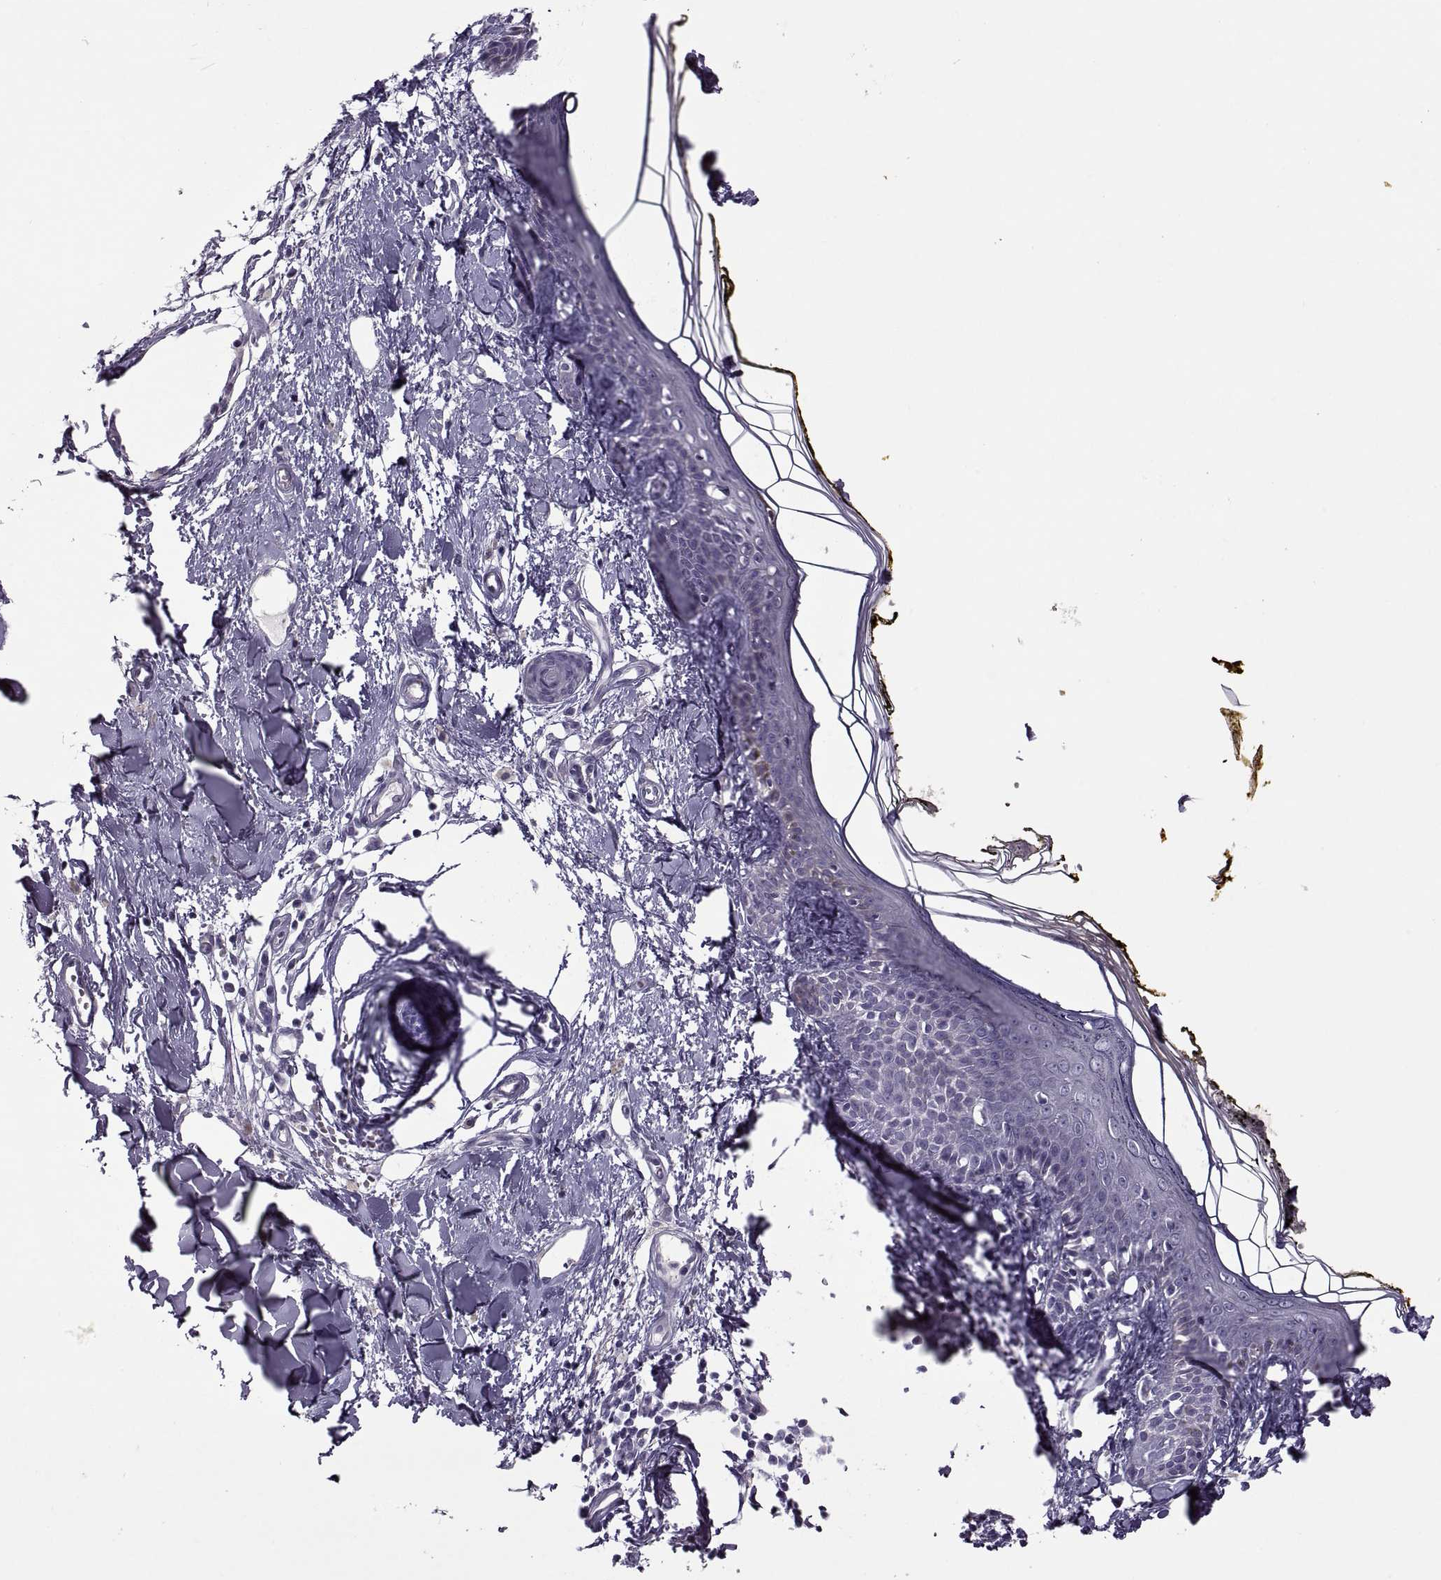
{"staining": {"intensity": "negative", "quantity": "none", "location": "none"}, "tissue": "skin", "cell_type": "Fibroblasts", "image_type": "normal", "snomed": [{"axis": "morphology", "description": "Normal tissue, NOS"}, {"axis": "topography", "description": "Skin"}], "caption": "An IHC micrograph of normal skin is shown. There is no staining in fibroblasts of skin. (Immunohistochemistry (ihc), brightfield microscopy, high magnification).", "gene": "MAGEB1", "patient": {"sex": "male", "age": 76}}